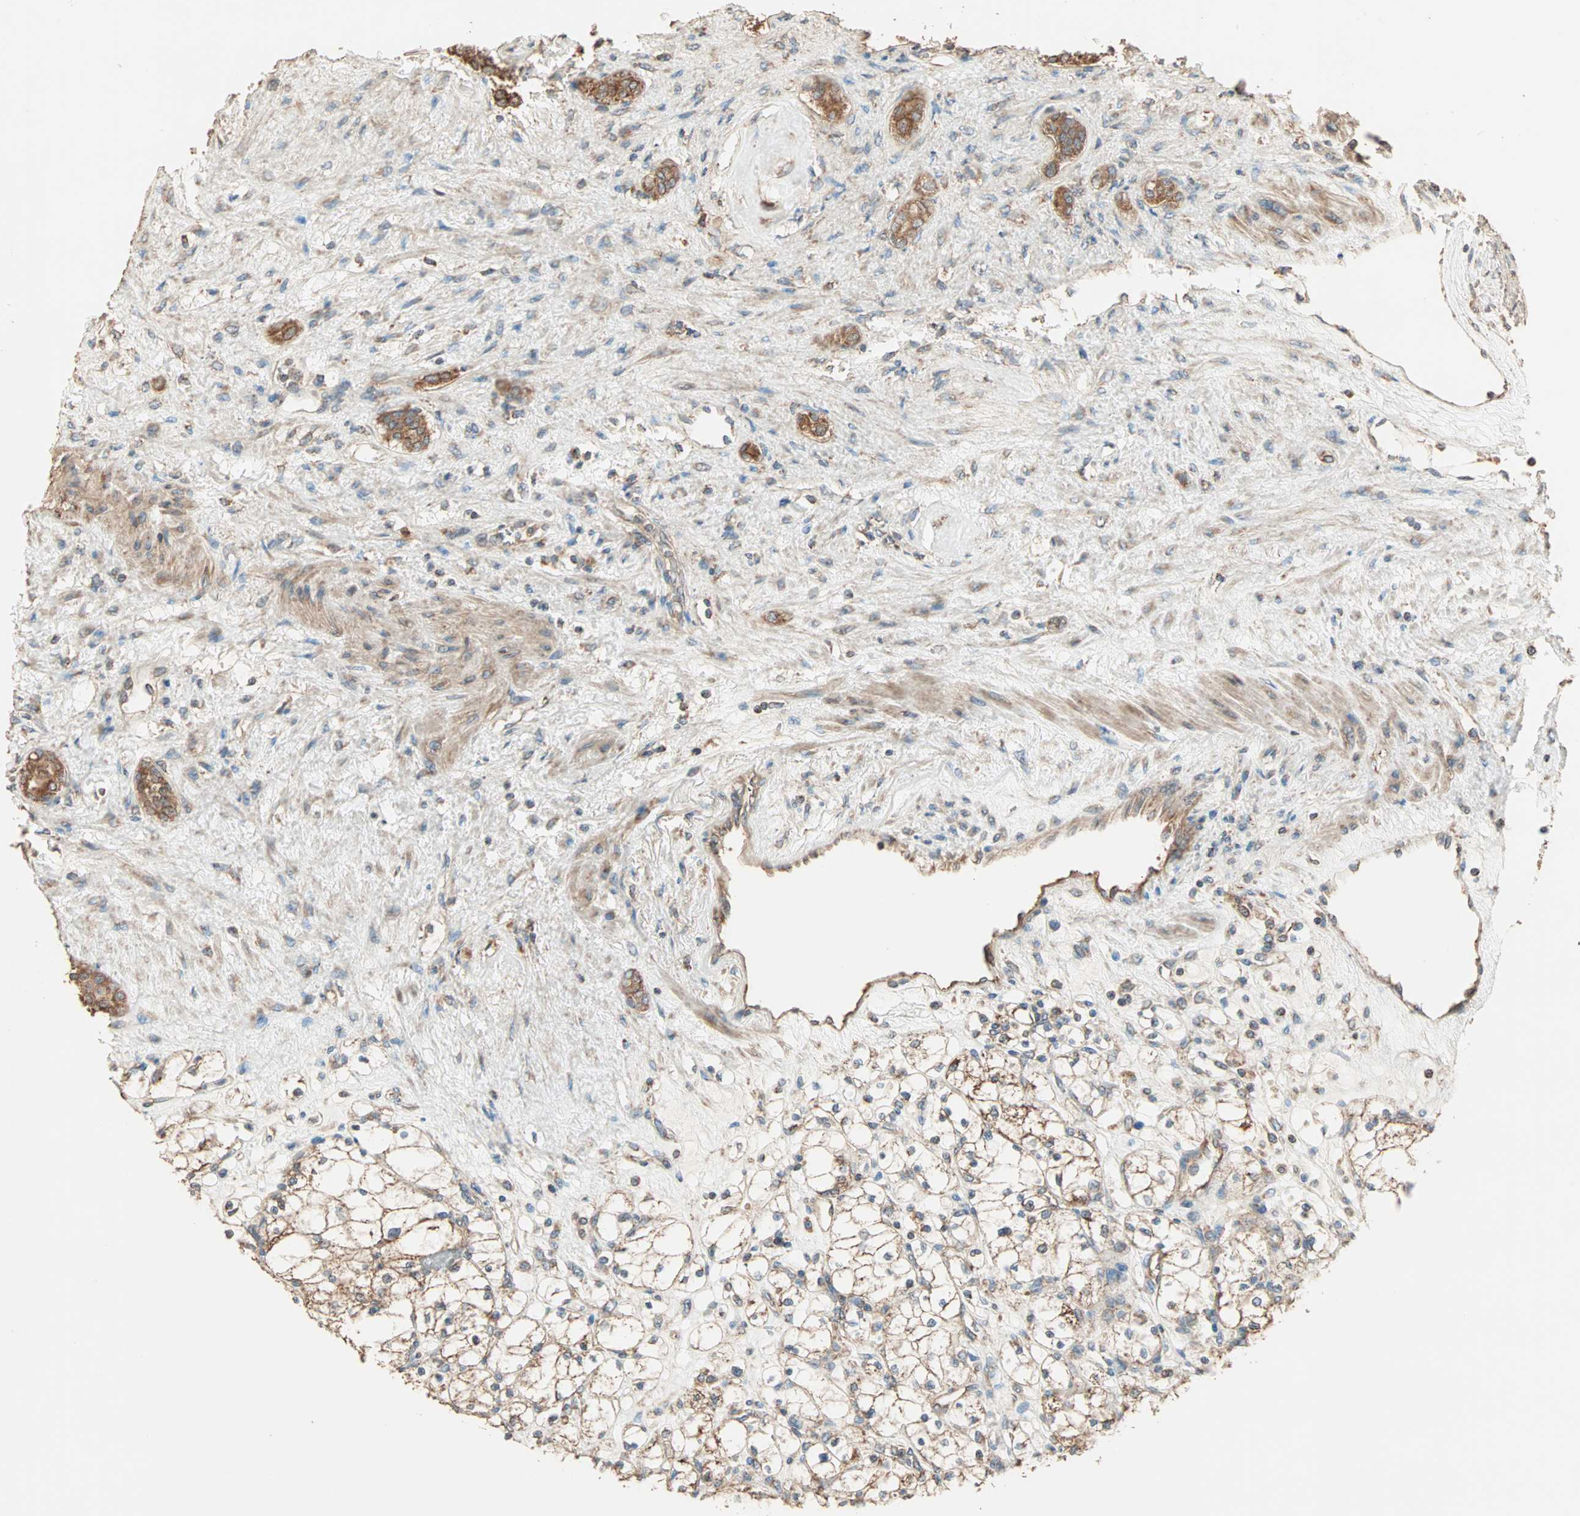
{"staining": {"intensity": "weak", "quantity": "25%-75%", "location": "cytoplasmic/membranous"}, "tissue": "renal cancer", "cell_type": "Tumor cells", "image_type": "cancer", "snomed": [{"axis": "morphology", "description": "Adenocarcinoma, NOS"}, {"axis": "topography", "description": "Kidney"}], "caption": "DAB immunohistochemical staining of human adenocarcinoma (renal) exhibits weak cytoplasmic/membranous protein expression in about 25%-75% of tumor cells.", "gene": "EIF4G2", "patient": {"sex": "female", "age": 83}}